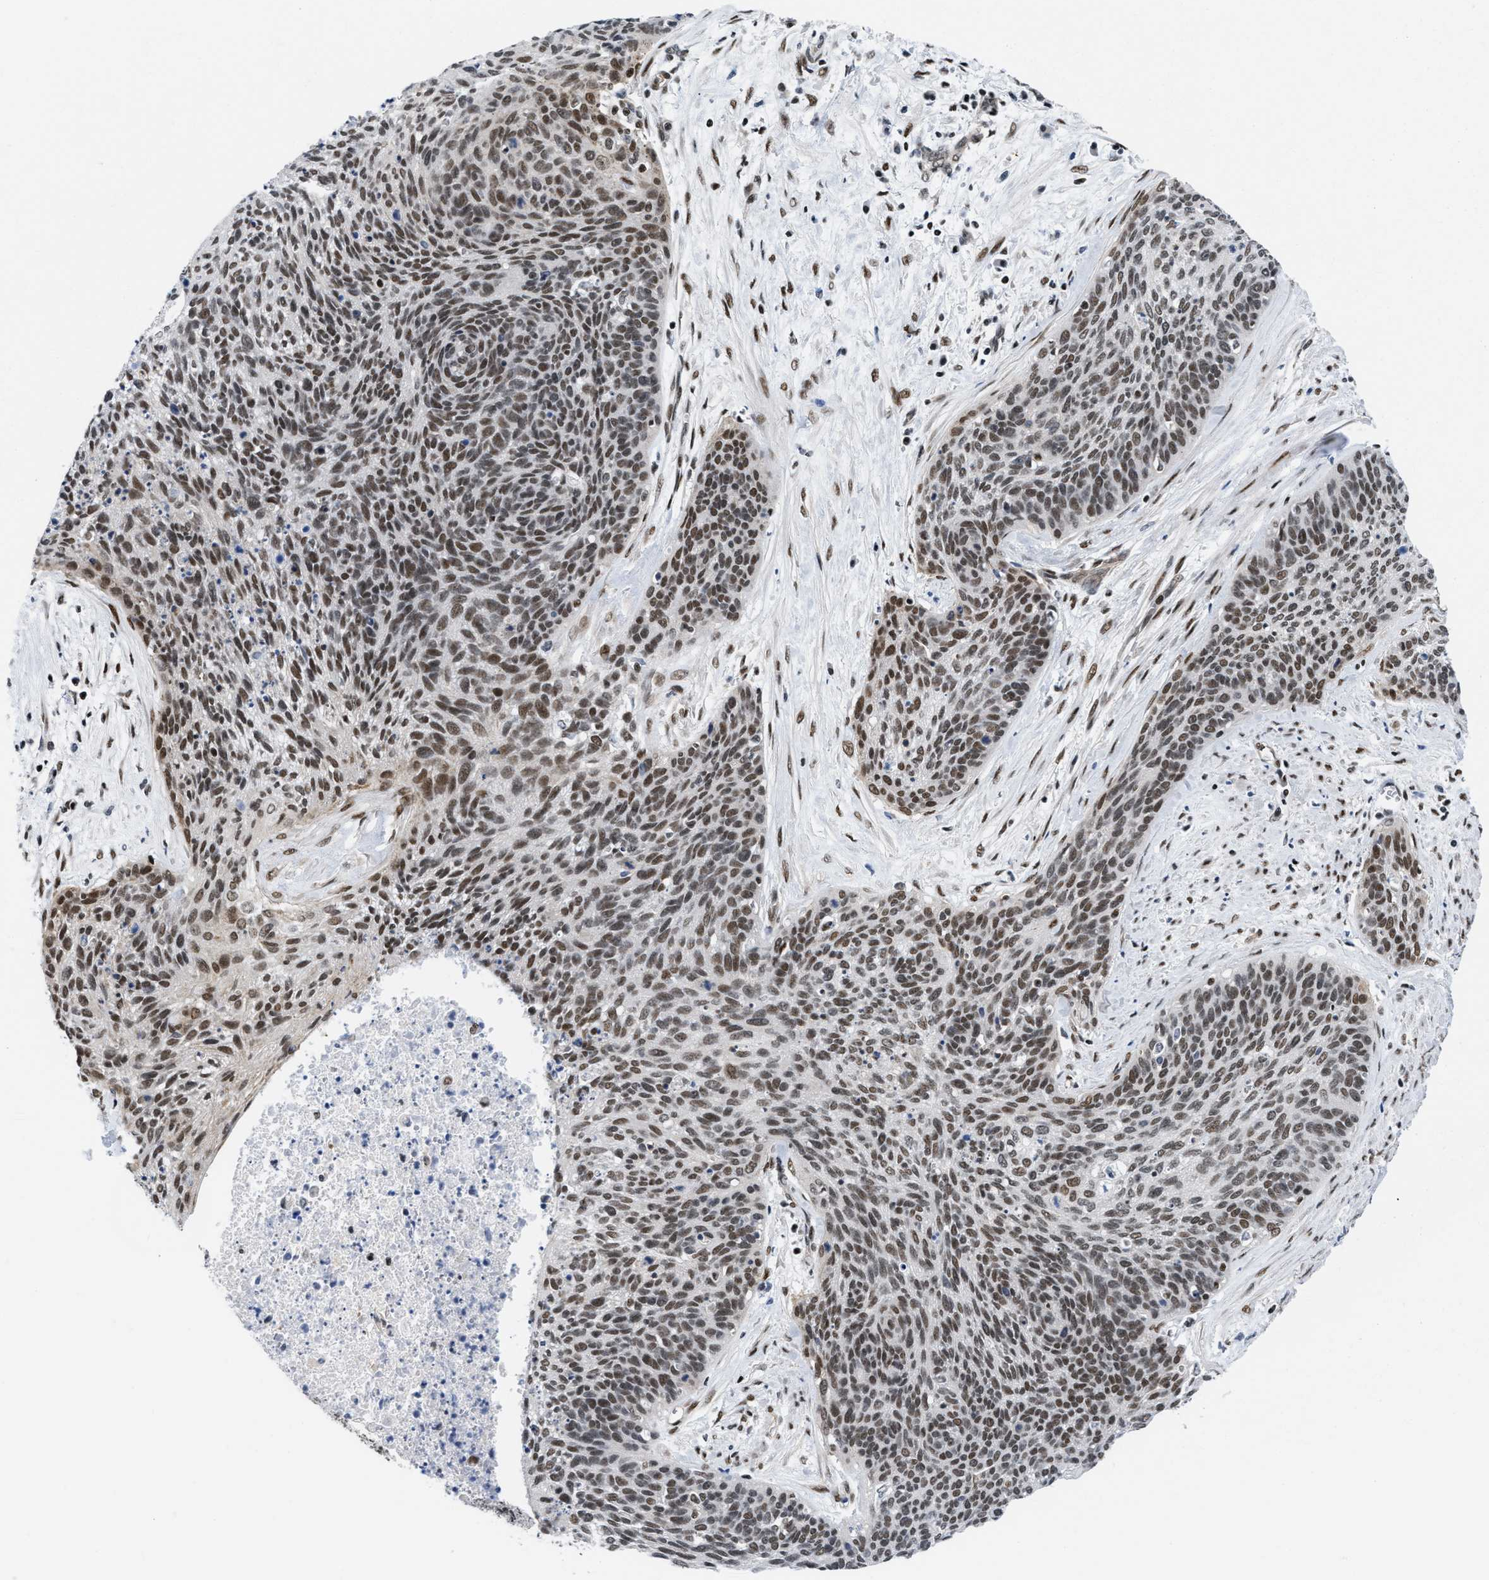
{"staining": {"intensity": "moderate", "quantity": ">75%", "location": "nuclear"}, "tissue": "cervical cancer", "cell_type": "Tumor cells", "image_type": "cancer", "snomed": [{"axis": "morphology", "description": "Squamous cell carcinoma, NOS"}, {"axis": "topography", "description": "Cervix"}], "caption": "Squamous cell carcinoma (cervical) stained with a protein marker reveals moderate staining in tumor cells.", "gene": "MIER1", "patient": {"sex": "female", "age": 55}}